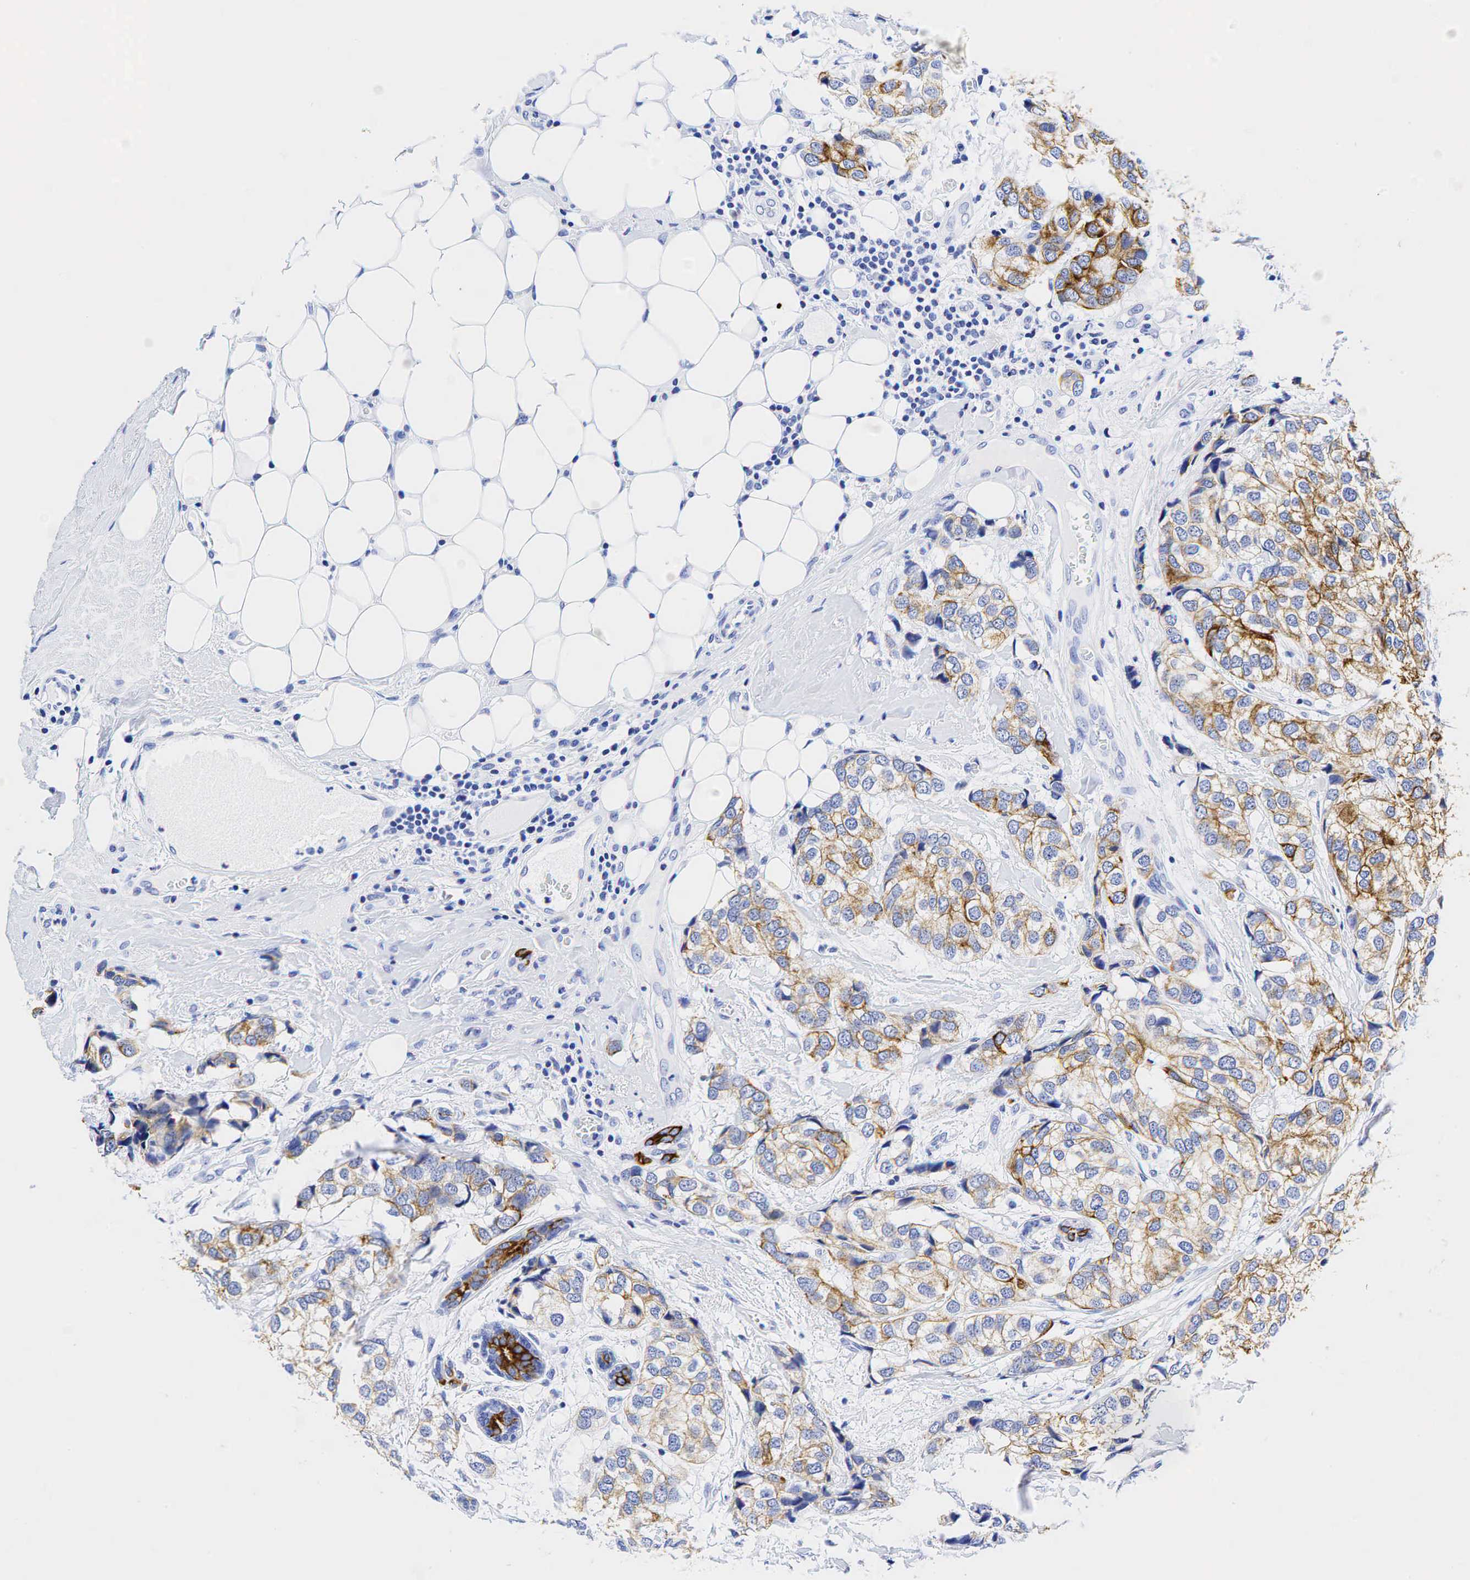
{"staining": {"intensity": "strong", "quantity": ">75%", "location": "cytoplasmic/membranous"}, "tissue": "breast cancer", "cell_type": "Tumor cells", "image_type": "cancer", "snomed": [{"axis": "morphology", "description": "Duct carcinoma"}, {"axis": "topography", "description": "Breast"}], "caption": "Breast cancer (infiltrating ductal carcinoma) stained for a protein (brown) reveals strong cytoplasmic/membranous positive staining in approximately >75% of tumor cells.", "gene": "KRT19", "patient": {"sex": "female", "age": 68}}